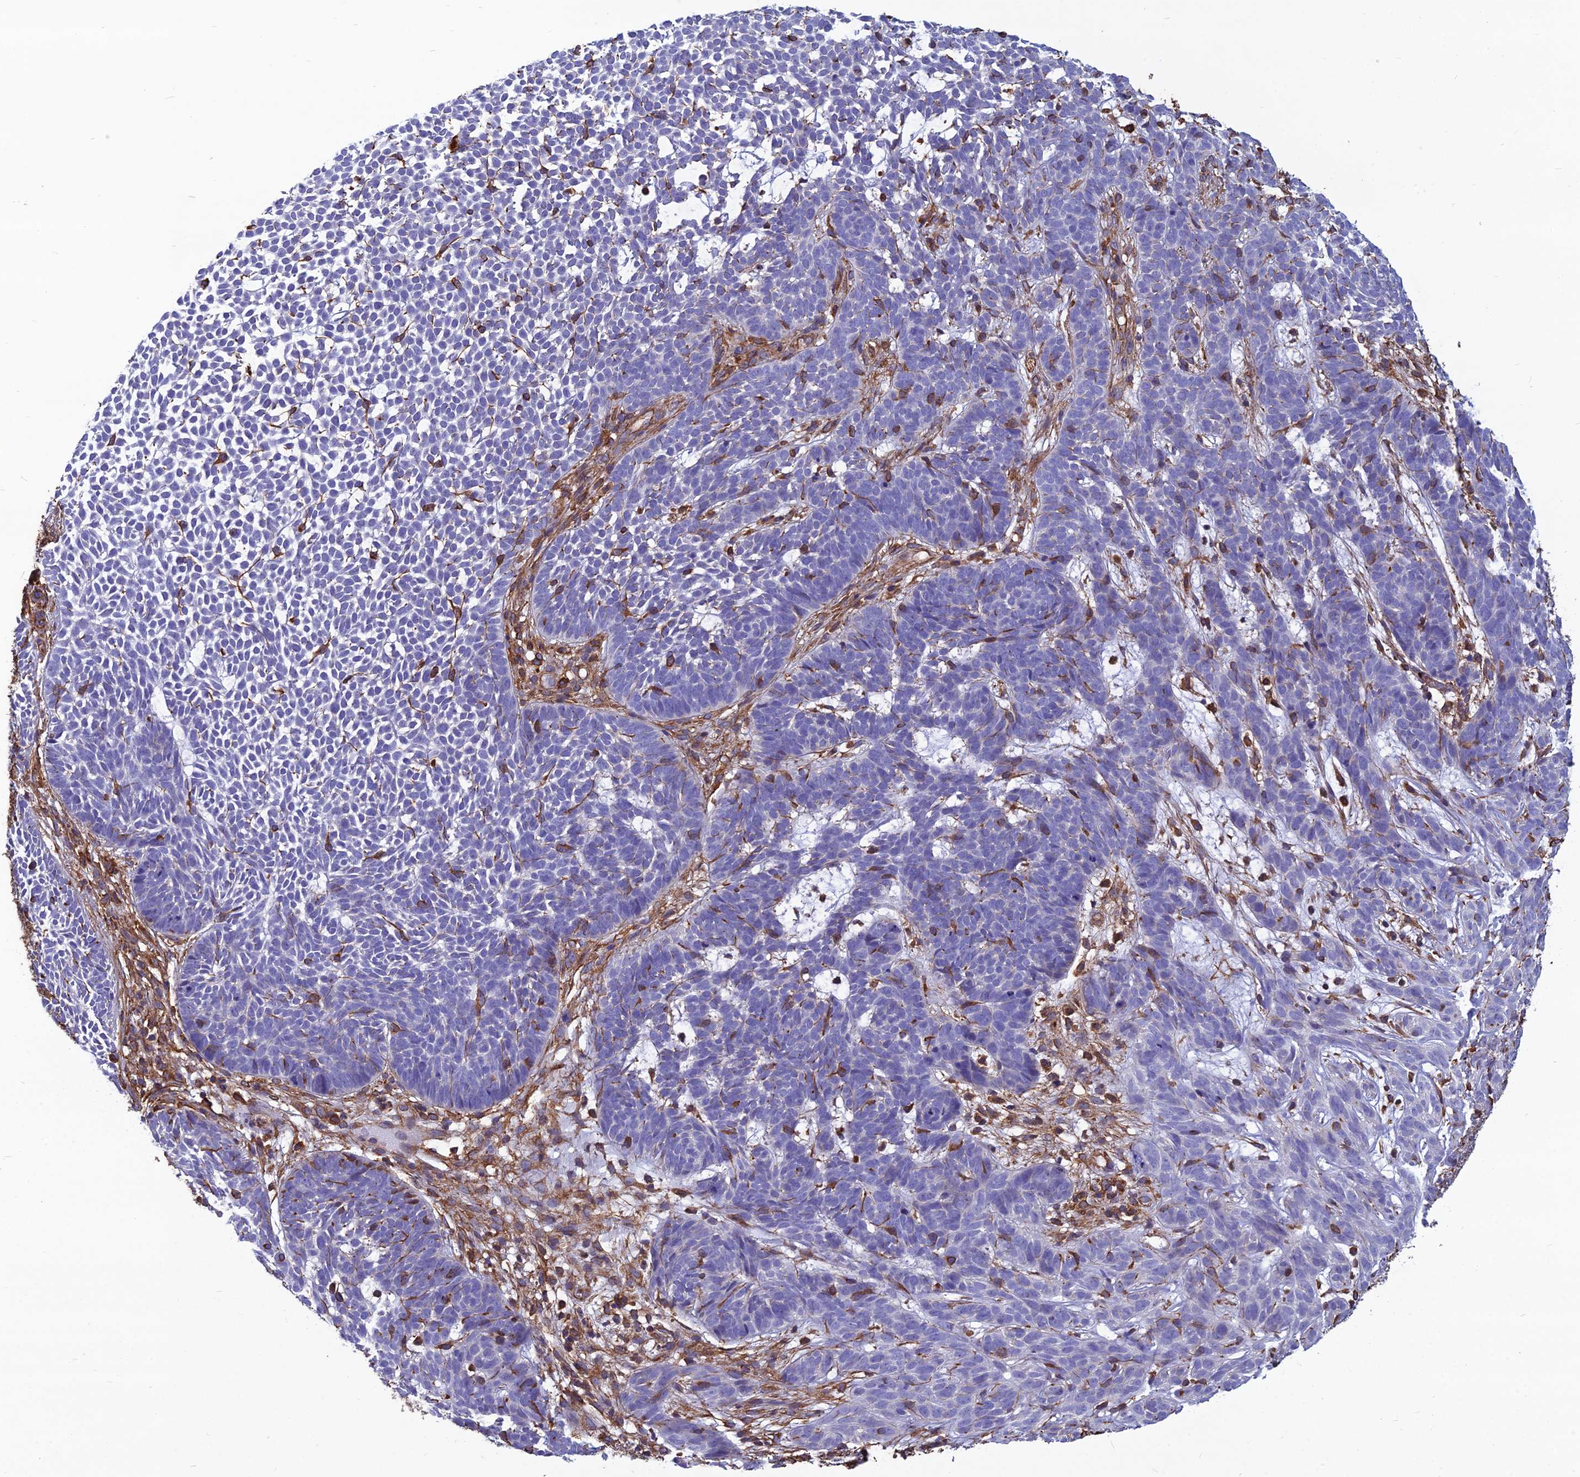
{"staining": {"intensity": "negative", "quantity": "none", "location": "none"}, "tissue": "skin cancer", "cell_type": "Tumor cells", "image_type": "cancer", "snomed": [{"axis": "morphology", "description": "Basal cell carcinoma"}, {"axis": "topography", "description": "Skin"}], "caption": "Immunohistochemical staining of skin cancer exhibits no significant expression in tumor cells.", "gene": "PSMD11", "patient": {"sex": "female", "age": 78}}